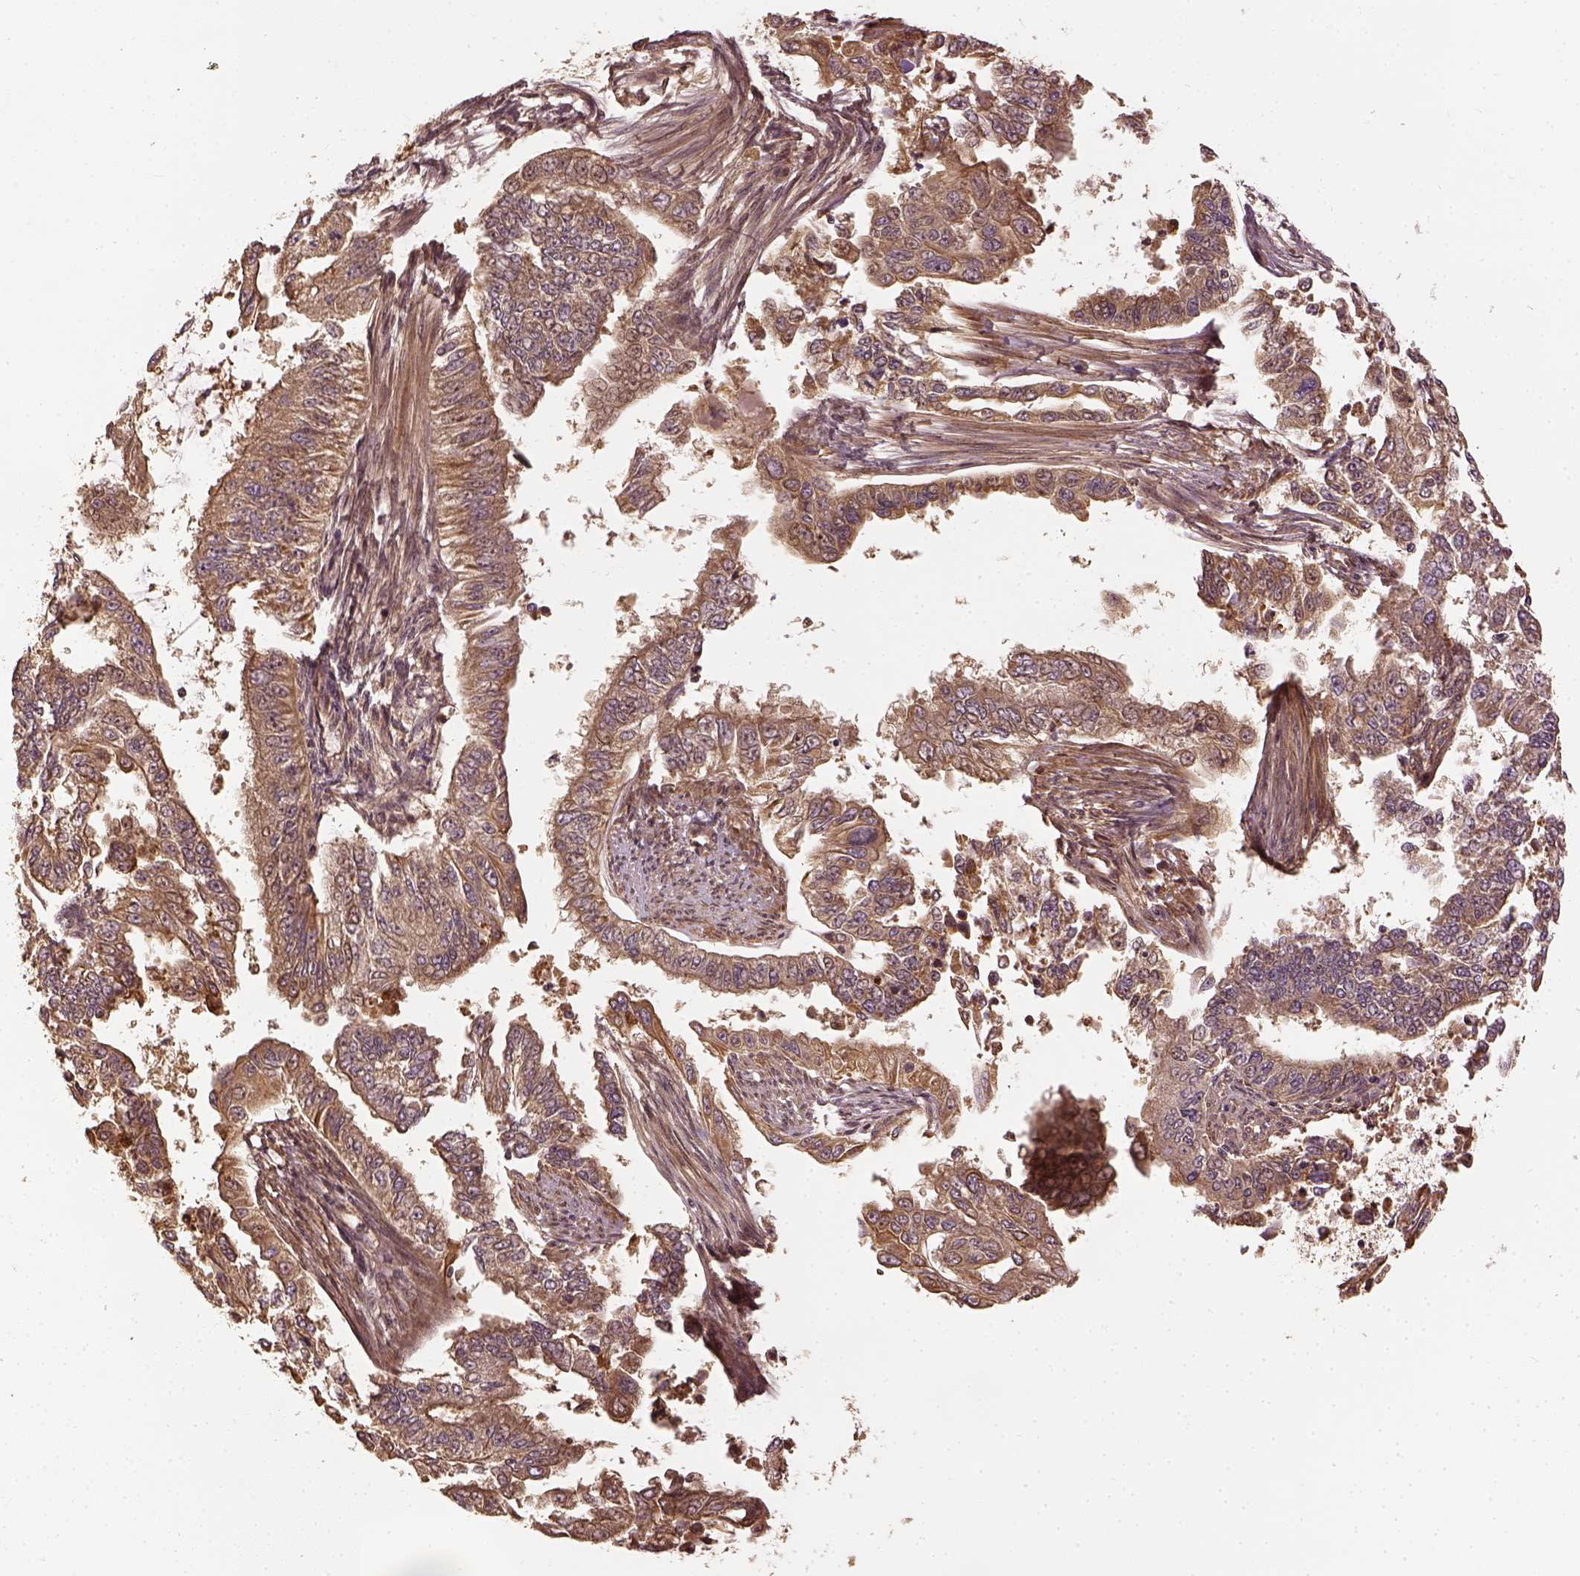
{"staining": {"intensity": "moderate", "quantity": ">75%", "location": "cytoplasmic/membranous"}, "tissue": "endometrial cancer", "cell_type": "Tumor cells", "image_type": "cancer", "snomed": [{"axis": "morphology", "description": "Adenocarcinoma, NOS"}, {"axis": "topography", "description": "Uterus"}], "caption": "Endometrial cancer (adenocarcinoma) tissue reveals moderate cytoplasmic/membranous positivity in approximately >75% of tumor cells, visualized by immunohistochemistry. The protein of interest is stained brown, and the nuclei are stained in blue (DAB IHC with brightfield microscopy, high magnification).", "gene": "VEGFA", "patient": {"sex": "female", "age": 59}}